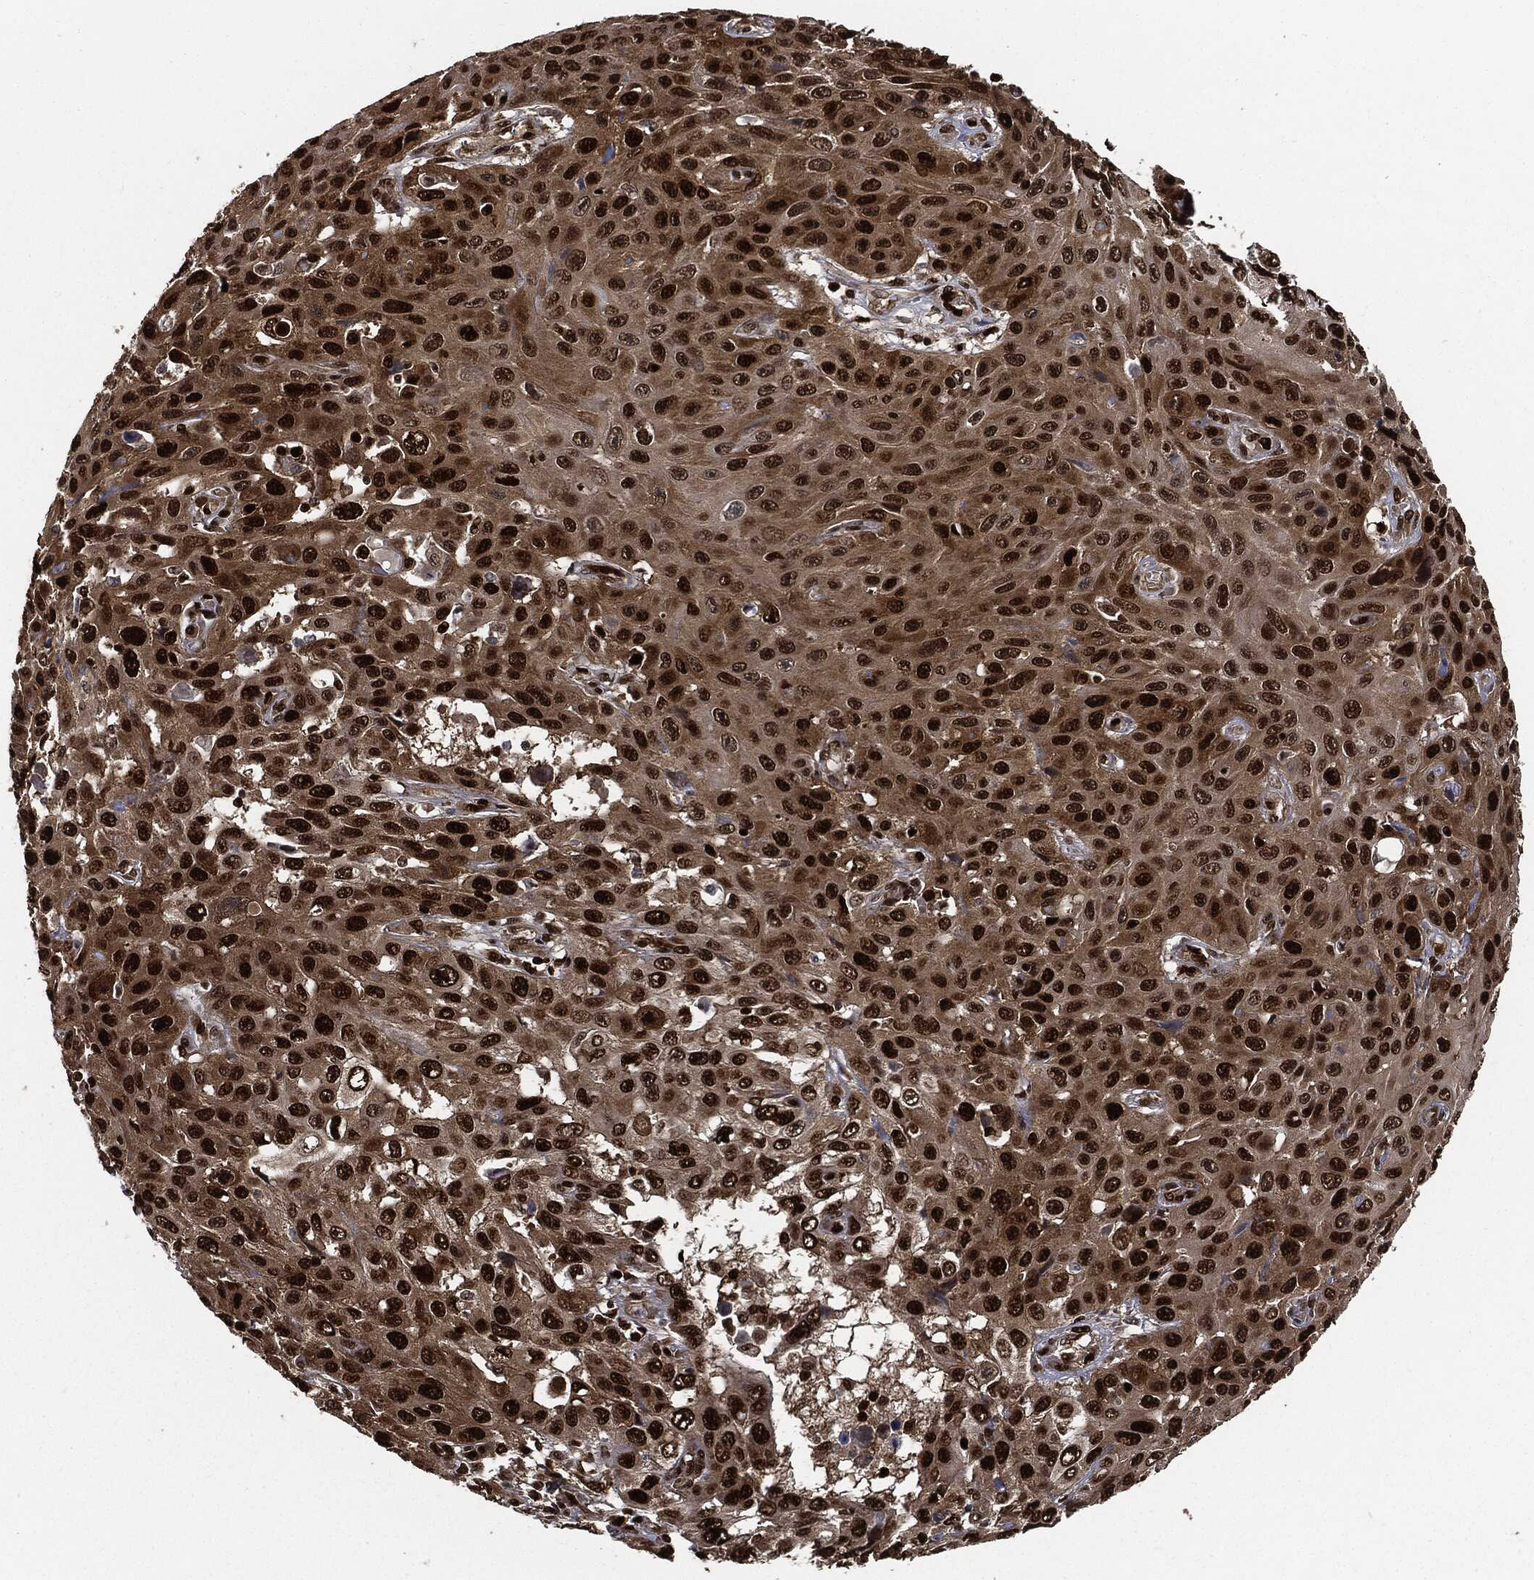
{"staining": {"intensity": "strong", "quantity": ">75%", "location": "nuclear"}, "tissue": "skin cancer", "cell_type": "Tumor cells", "image_type": "cancer", "snomed": [{"axis": "morphology", "description": "Squamous cell carcinoma, NOS"}, {"axis": "topography", "description": "Skin"}], "caption": "IHC histopathology image of neoplastic tissue: squamous cell carcinoma (skin) stained using IHC exhibits high levels of strong protein expression localized specifically in the nuclear of tumor cells, appearing as a nuclear brown color.", "gene": "PCNA", "patient": {"sex": "male", "age": 82}}